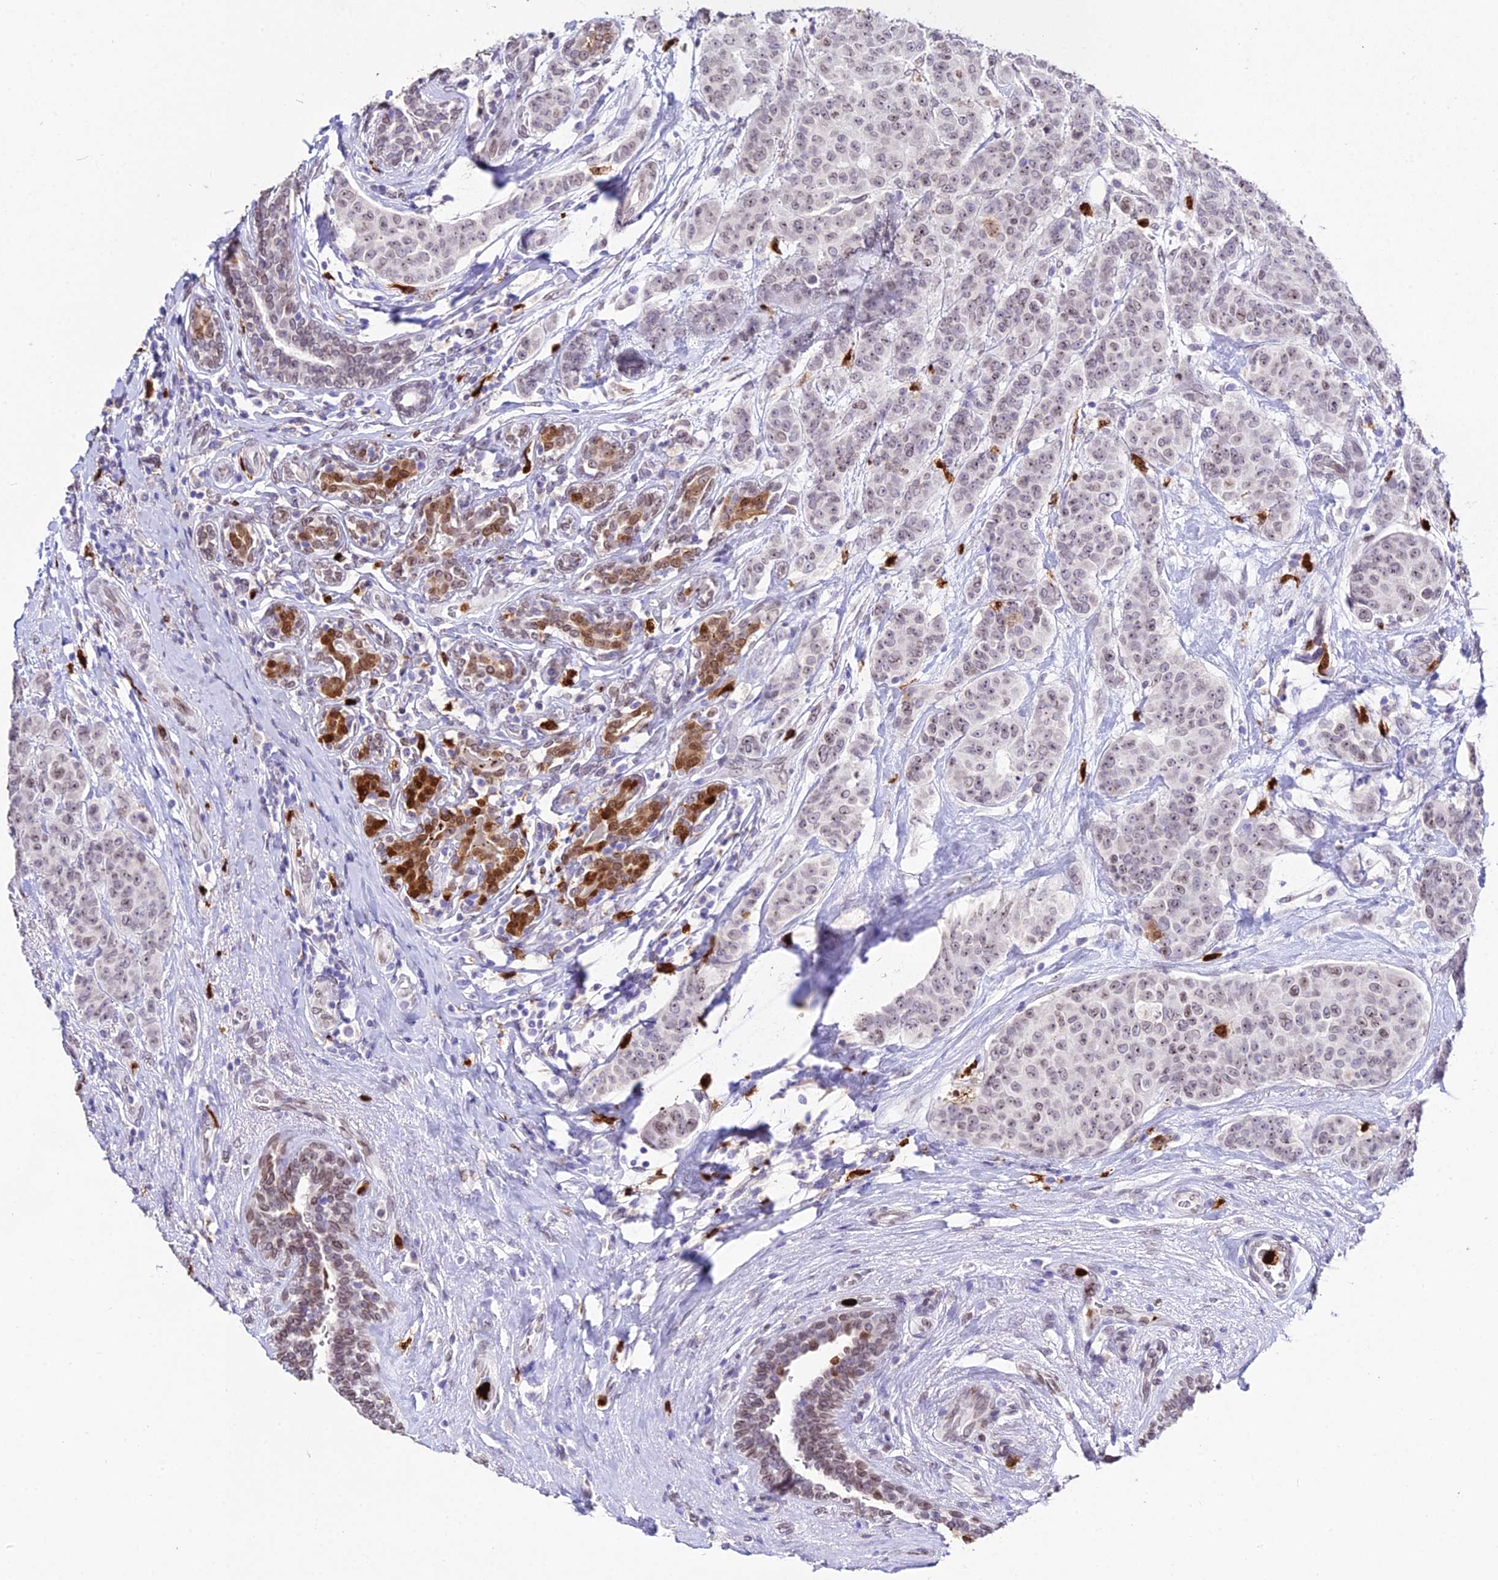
{"staining": {"intensity": "weak", "quantity": ">75%", "location": "nuclear"}, "tissue": "breast cancer", "cell_type": "Tumor cells", "image_type": "cancer", "snomed": [{"axis": "morphology", "description": "Duct carcinoma"}, {"axis": "topography", "description": "Breast"}], "caption": "Weak nuclear expression is appreciated in about >75% of tumor cells in intraductal carcinoma (breast).", "gene": "MCM10", "patient": {"sex": "female", "age": 40}}